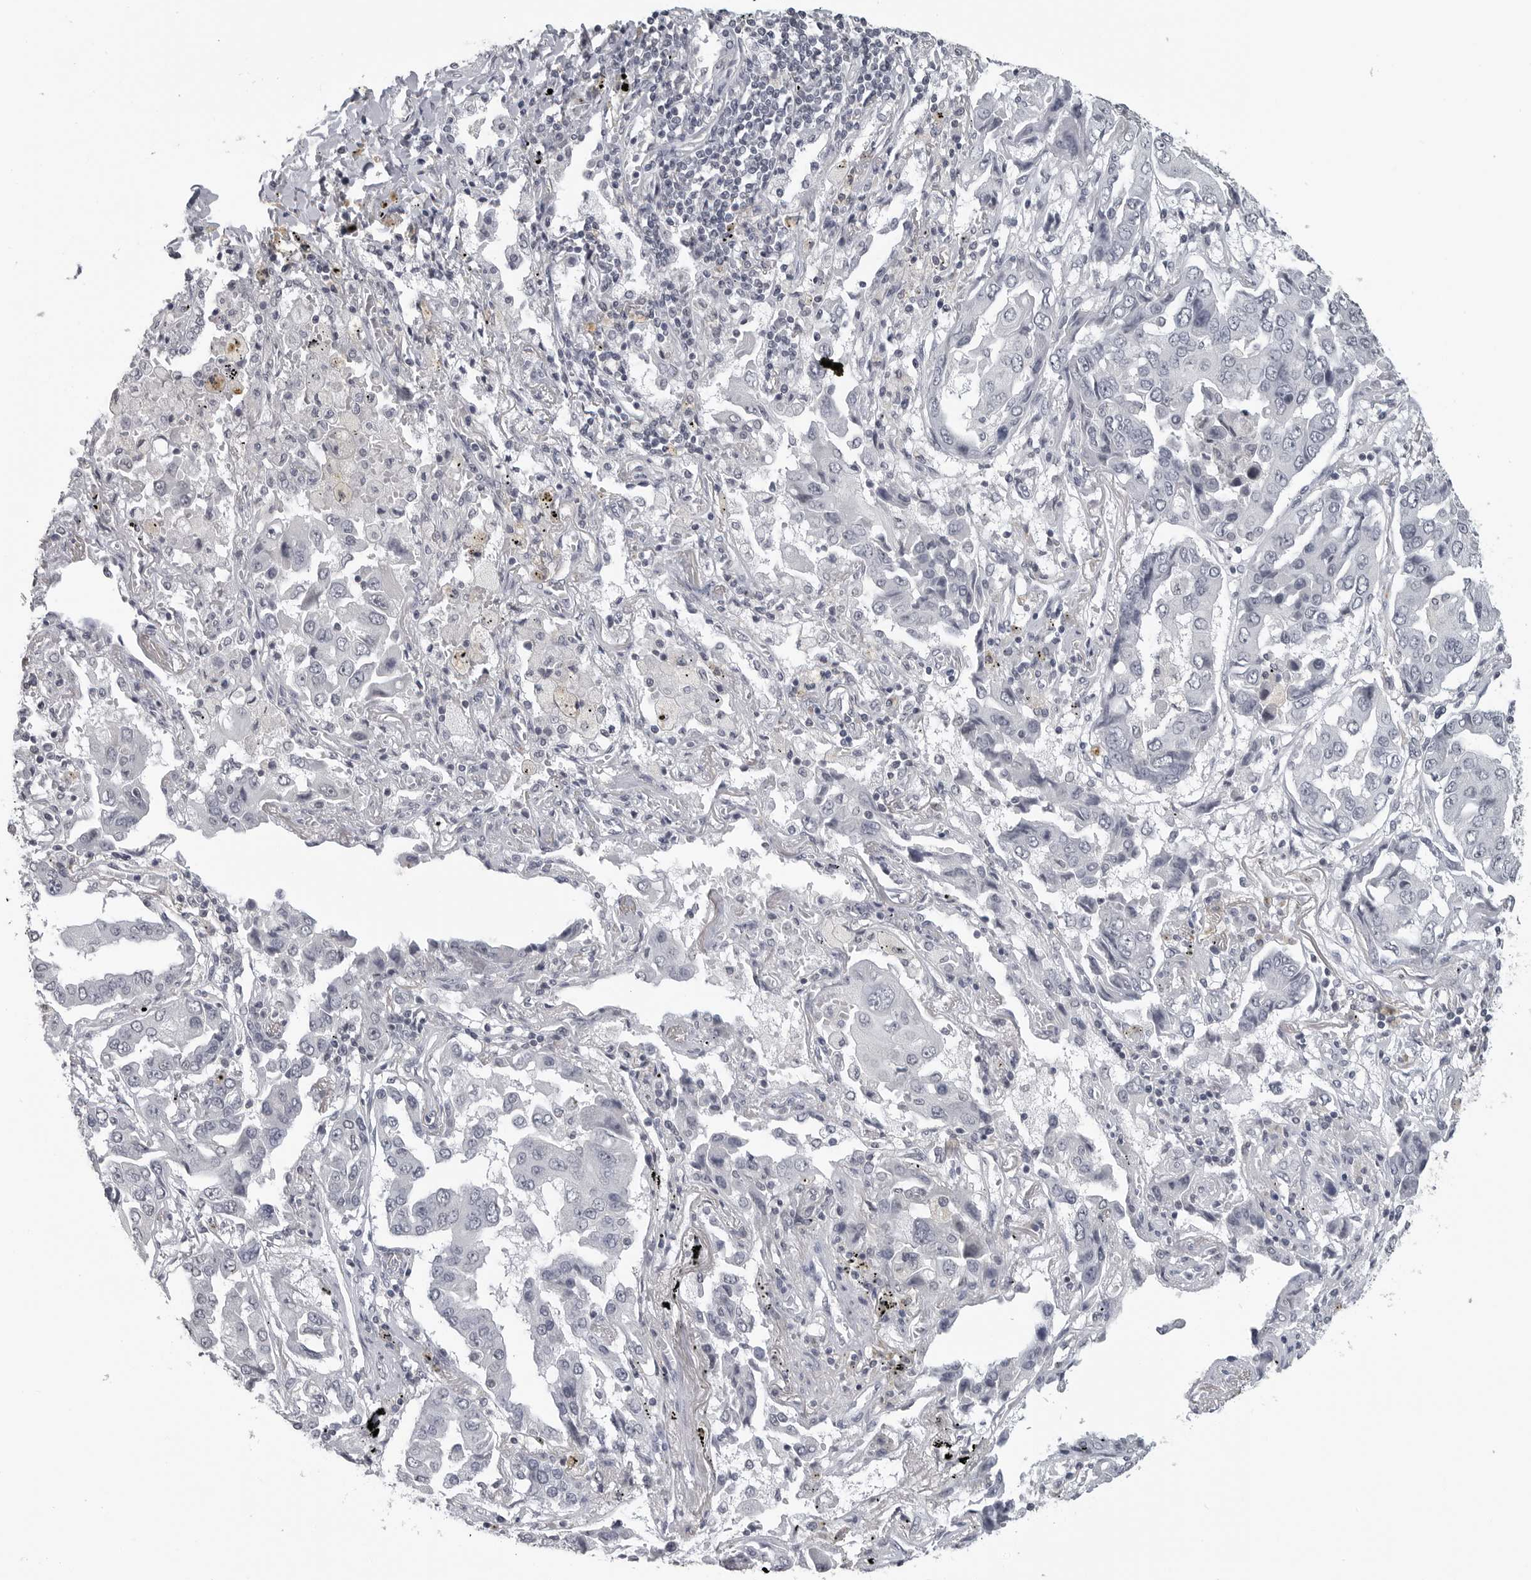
{"staining": {"intensity": "negative", "quantity": "none", "location": "none"}, "tissue": "lung cancer", "cell_type": "Tumor cells", "image_type": "cancer", "snomed": [{"axis": "morphology", "description": "Adenocarcinoma, NOS"}, {"axis": "topography", "description": "Lung"}], "caption": "The micrograph reveals no significant staining in tumor cells of lung adenocarcinoma.", "gene": "DDX54", "patient": {"sex": "female", "age": 65}}